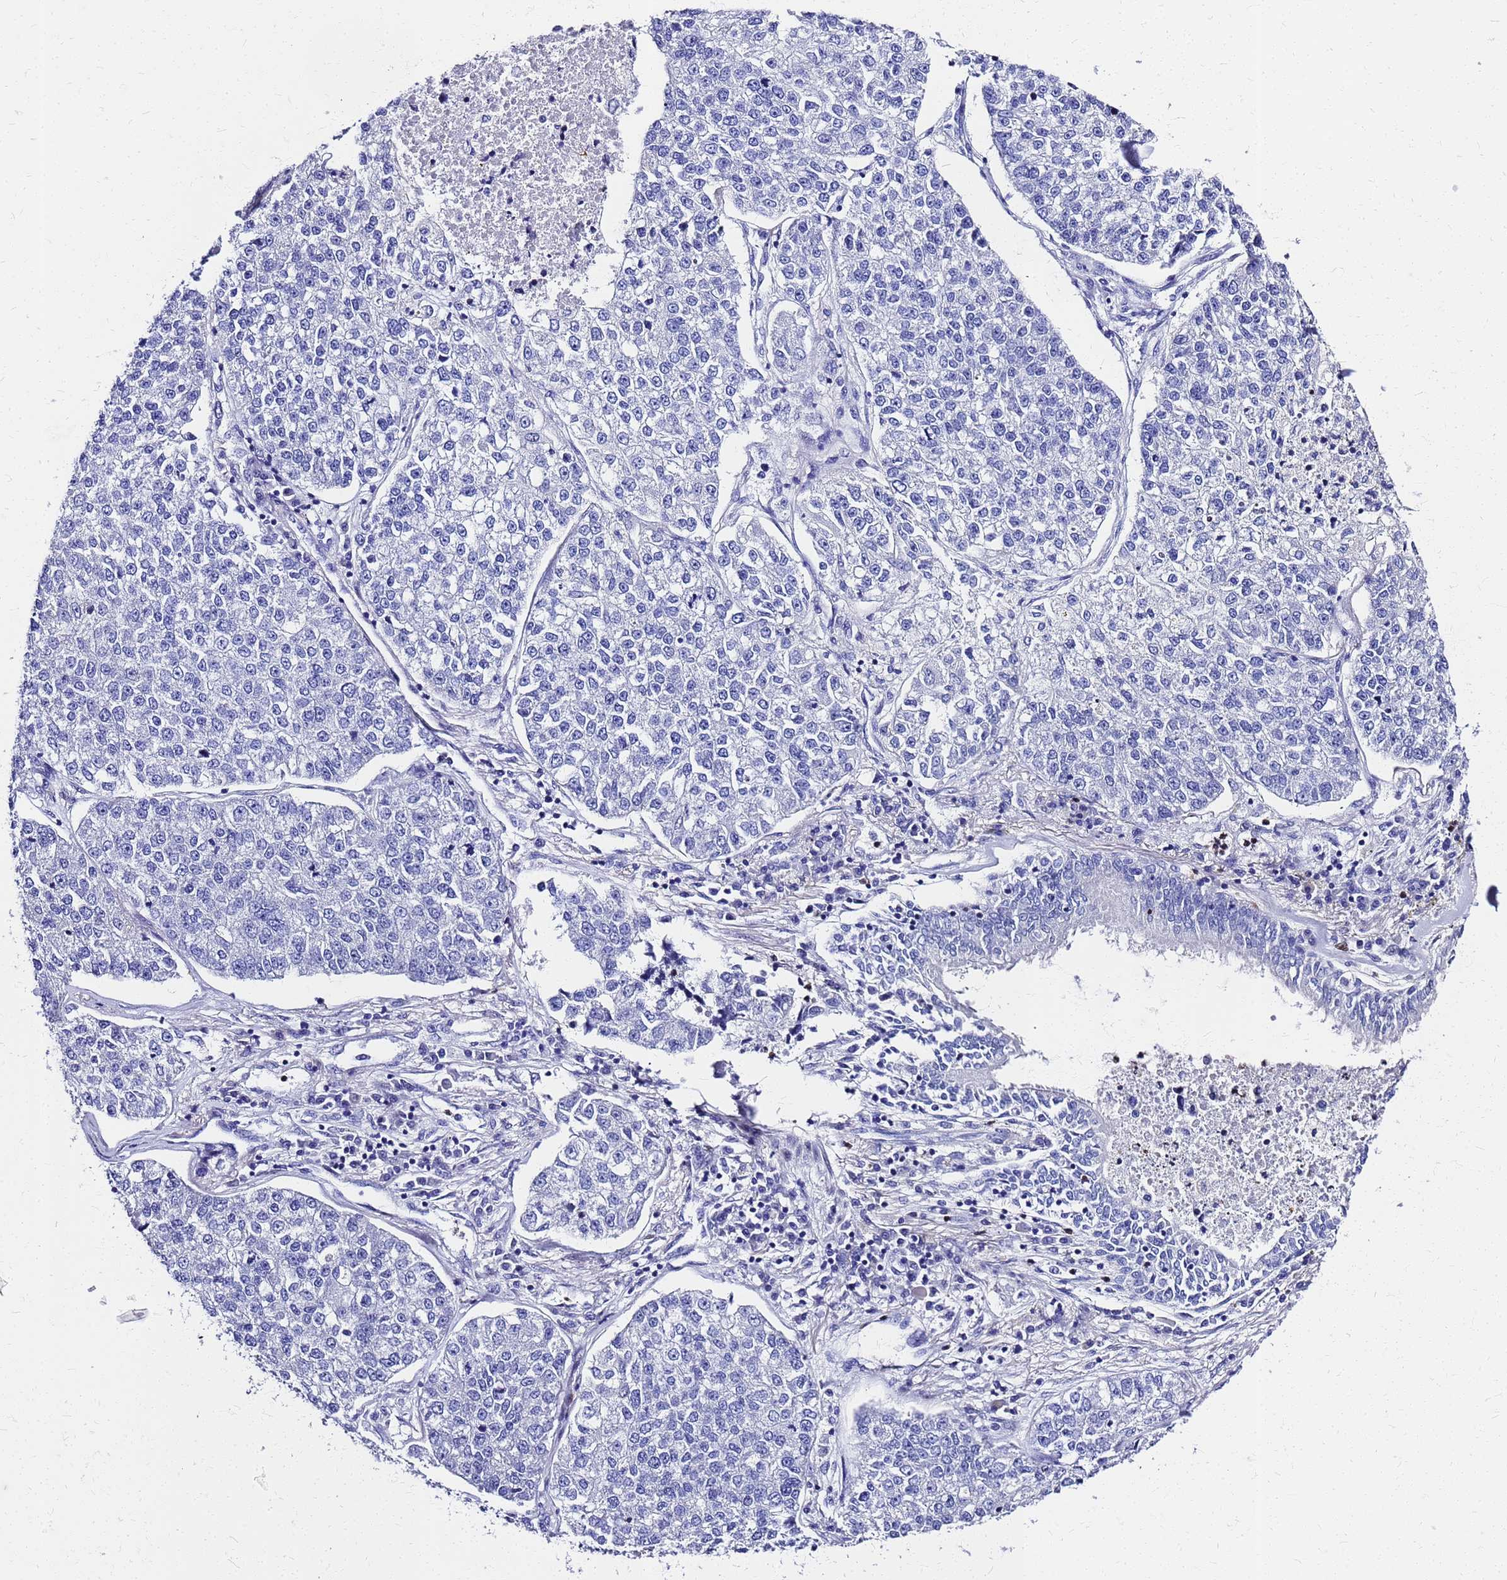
{"staining": {"intensity": "negative", "quantity": "none", "location": "none"}, "tissue": "lung cancer", "cell_type": "Tumor cells", "image_type": "cancer", "snomed": [{"axis": "morphology", "description": "Adenocarcinoma, NOS"}, {"axis": "topography", "description": "Lung"}], "caption": "This image is of adenocarcinoma (lung) stained with IHC to label a protein in brown with the nuclei are counter-stained blue. There is no positivity in tumor cells.", "gene": "SMIM21", "patient": {"sex": "male", "age": 49}}